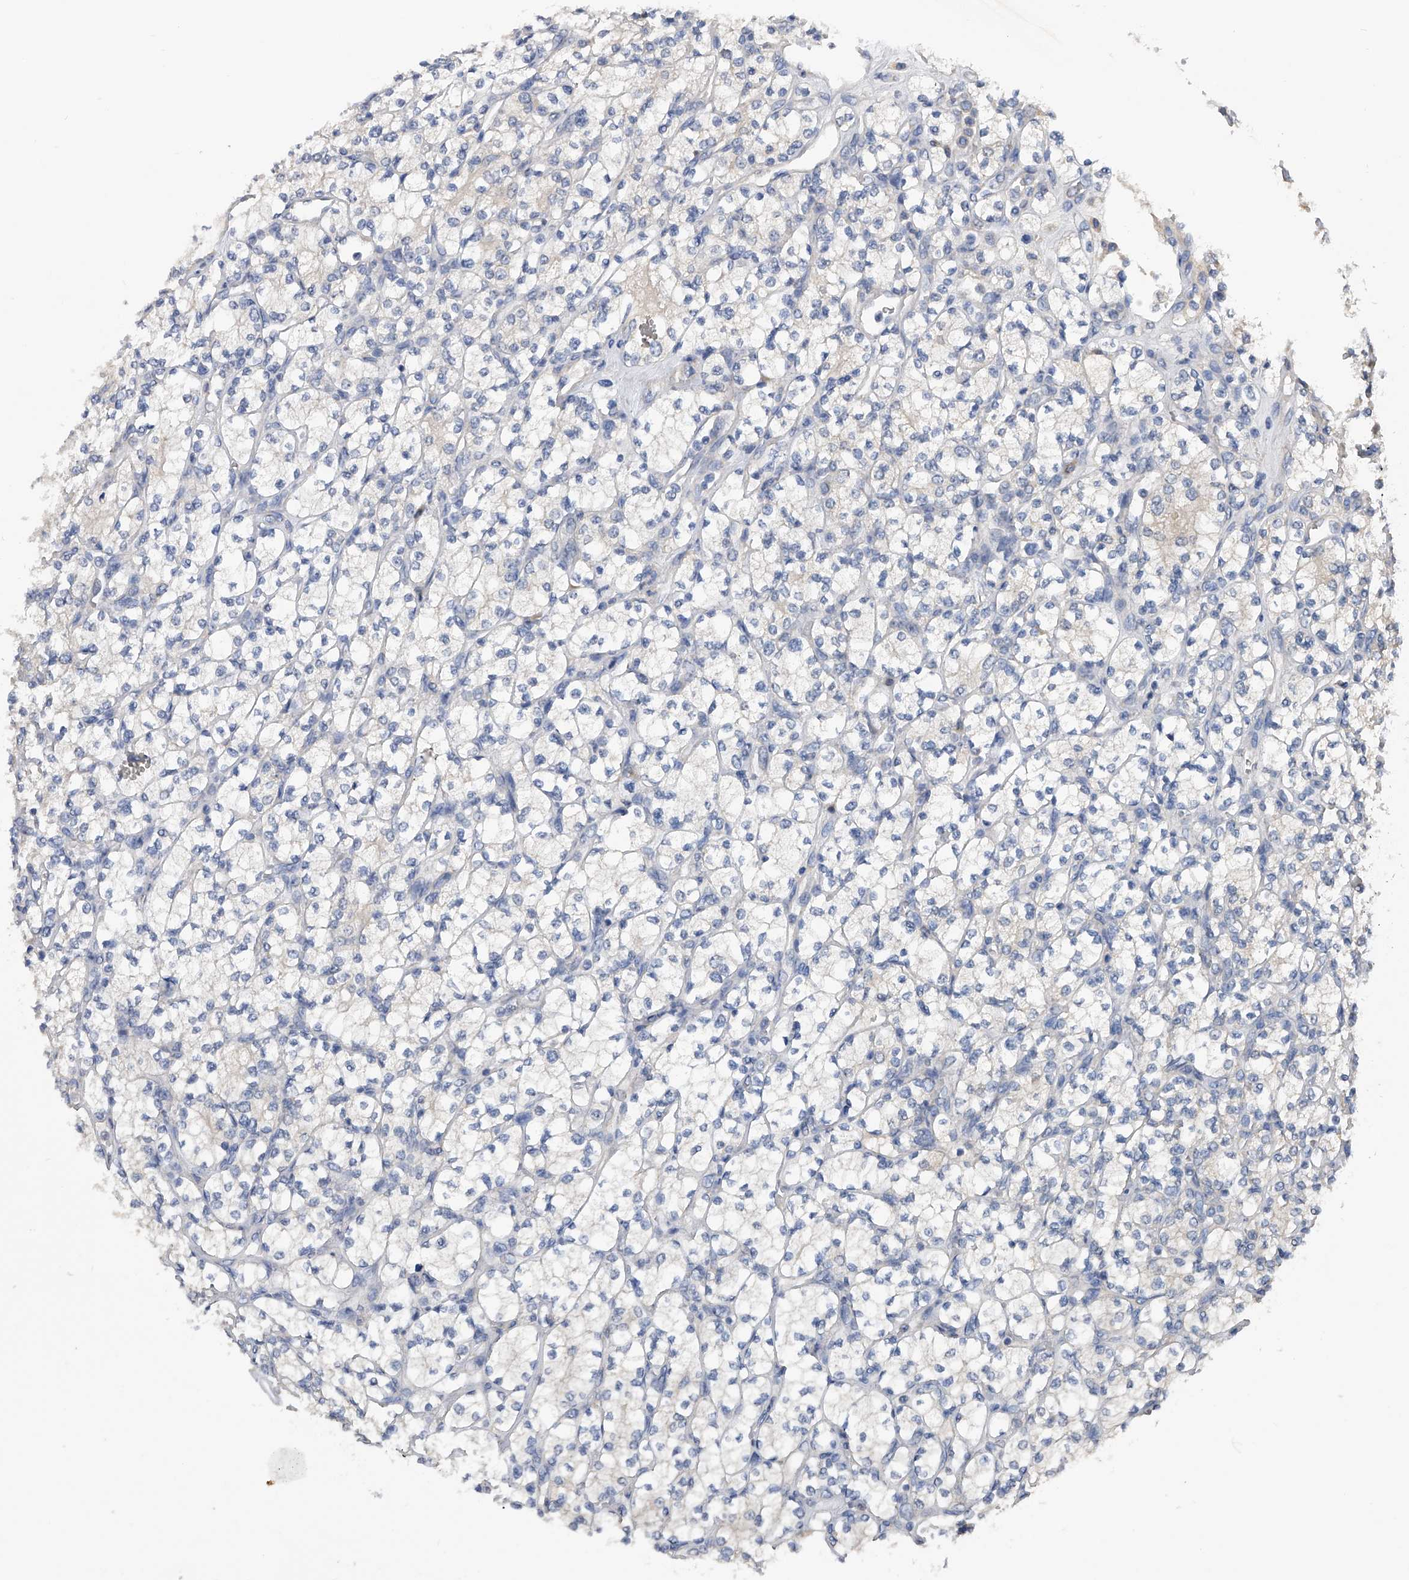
{"staining": {"intensity": "negative", "quantity": "none", "location": "none"}, "tissue": "renal cancer", "cell_type": "Tumor cells", "image_type": "cancer", "snomed": [{"axis": "morphology", "description": "Adenocarcinoma, NOS"}, {"axis": "topography", "description": "Kidney"}], "caption": "Human renal cancer stained for a protein using immunohistochemistry (IHC) displays no positivity in tumor cells.", "gene": "PGM3", "patient": {"sex": "male", "age": 77}}